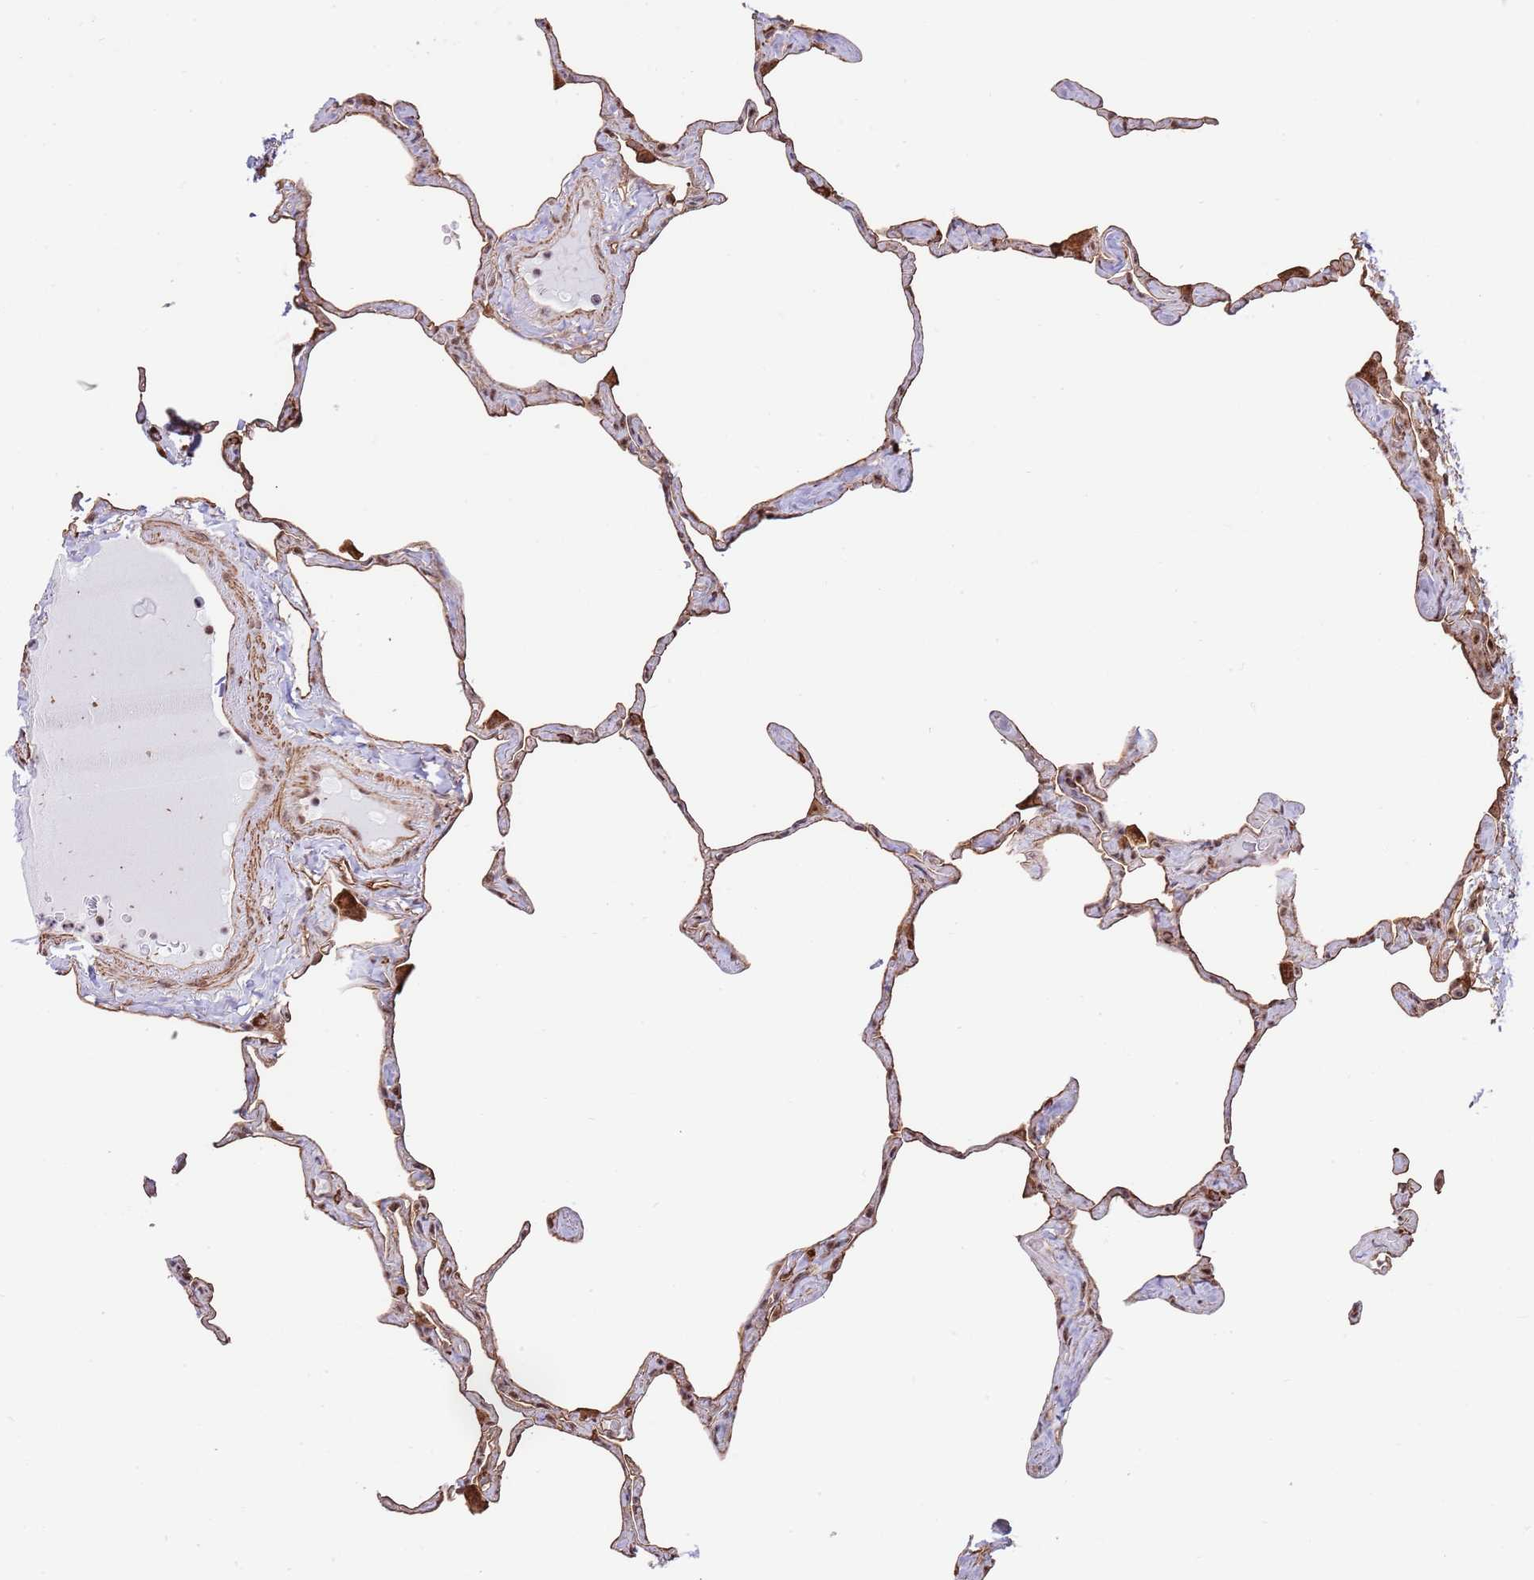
{"staining": {"intensity": "moderate", "quantity": ">75%", "location": "cytoplasmic/membranous,nuclear"}, "tissue": "lung", "cell_type": "Alveolar cells", "image_type": "normal", "snomed": [{"axis": "morphology", "description": "Normal tissue, NOS"}, {"axis": "topography", "description": "Lung"}], "caption": "Lung was stained to show a protein in brown. There is medium levels of moderate cytoplasmic/membranous,nuclear expression in approximately >75% of alveolar cells. (Stains: DAB in brown, nuclei in blue, Microscopy: brightfield microscopy at high magnification).", "gene": "BPNT1", "patient": {"sex": "male", "age": 65}}